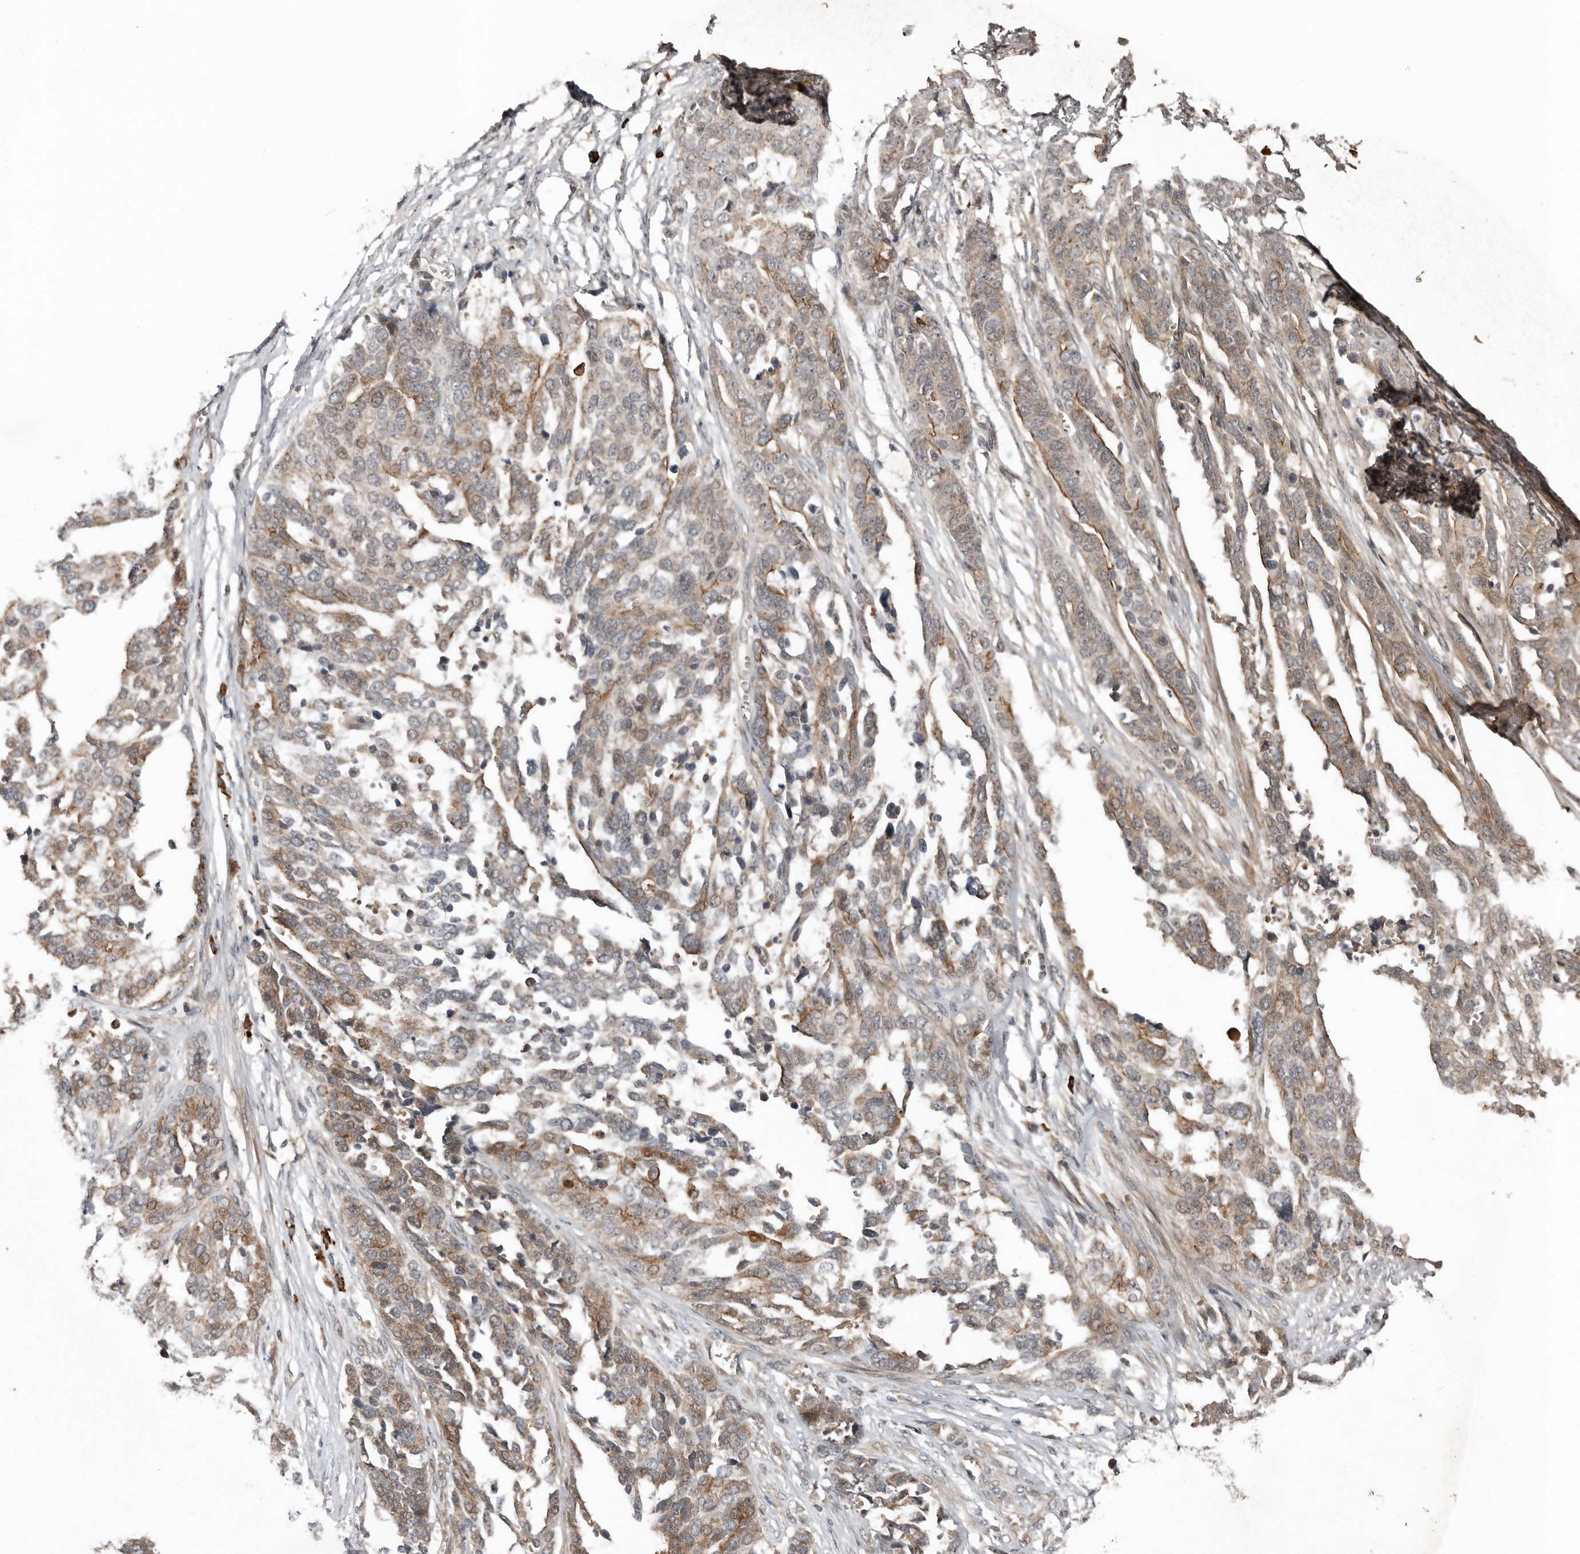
{"staining": {"intensity": "moderate", "quantity": "25%-75%", "location": "cytoplasmic/membranous"}, "tissue": "ovarian cancer", "cell_type": "Tumor cells", "image_type": "cancer", "snomed": [{"axis": "morphology", "description": "Cystadenocarcinoma, serous, NOS"}, {"axis": "topography", "description": "Ovary"}], "caption": "Brown immunohistochemical staining in serous cystadenocarcinoma (ovarian) shows moderate cytoplasmic/membranous staining in about 25%-75% of tumor cells. The protein is stained brown, and the nuclei are stained in blue (DAB IHC with brightfield microscopy, high magnification).", "gene": "TEAD3", "patient": {"sex": "female", "age": 44}}